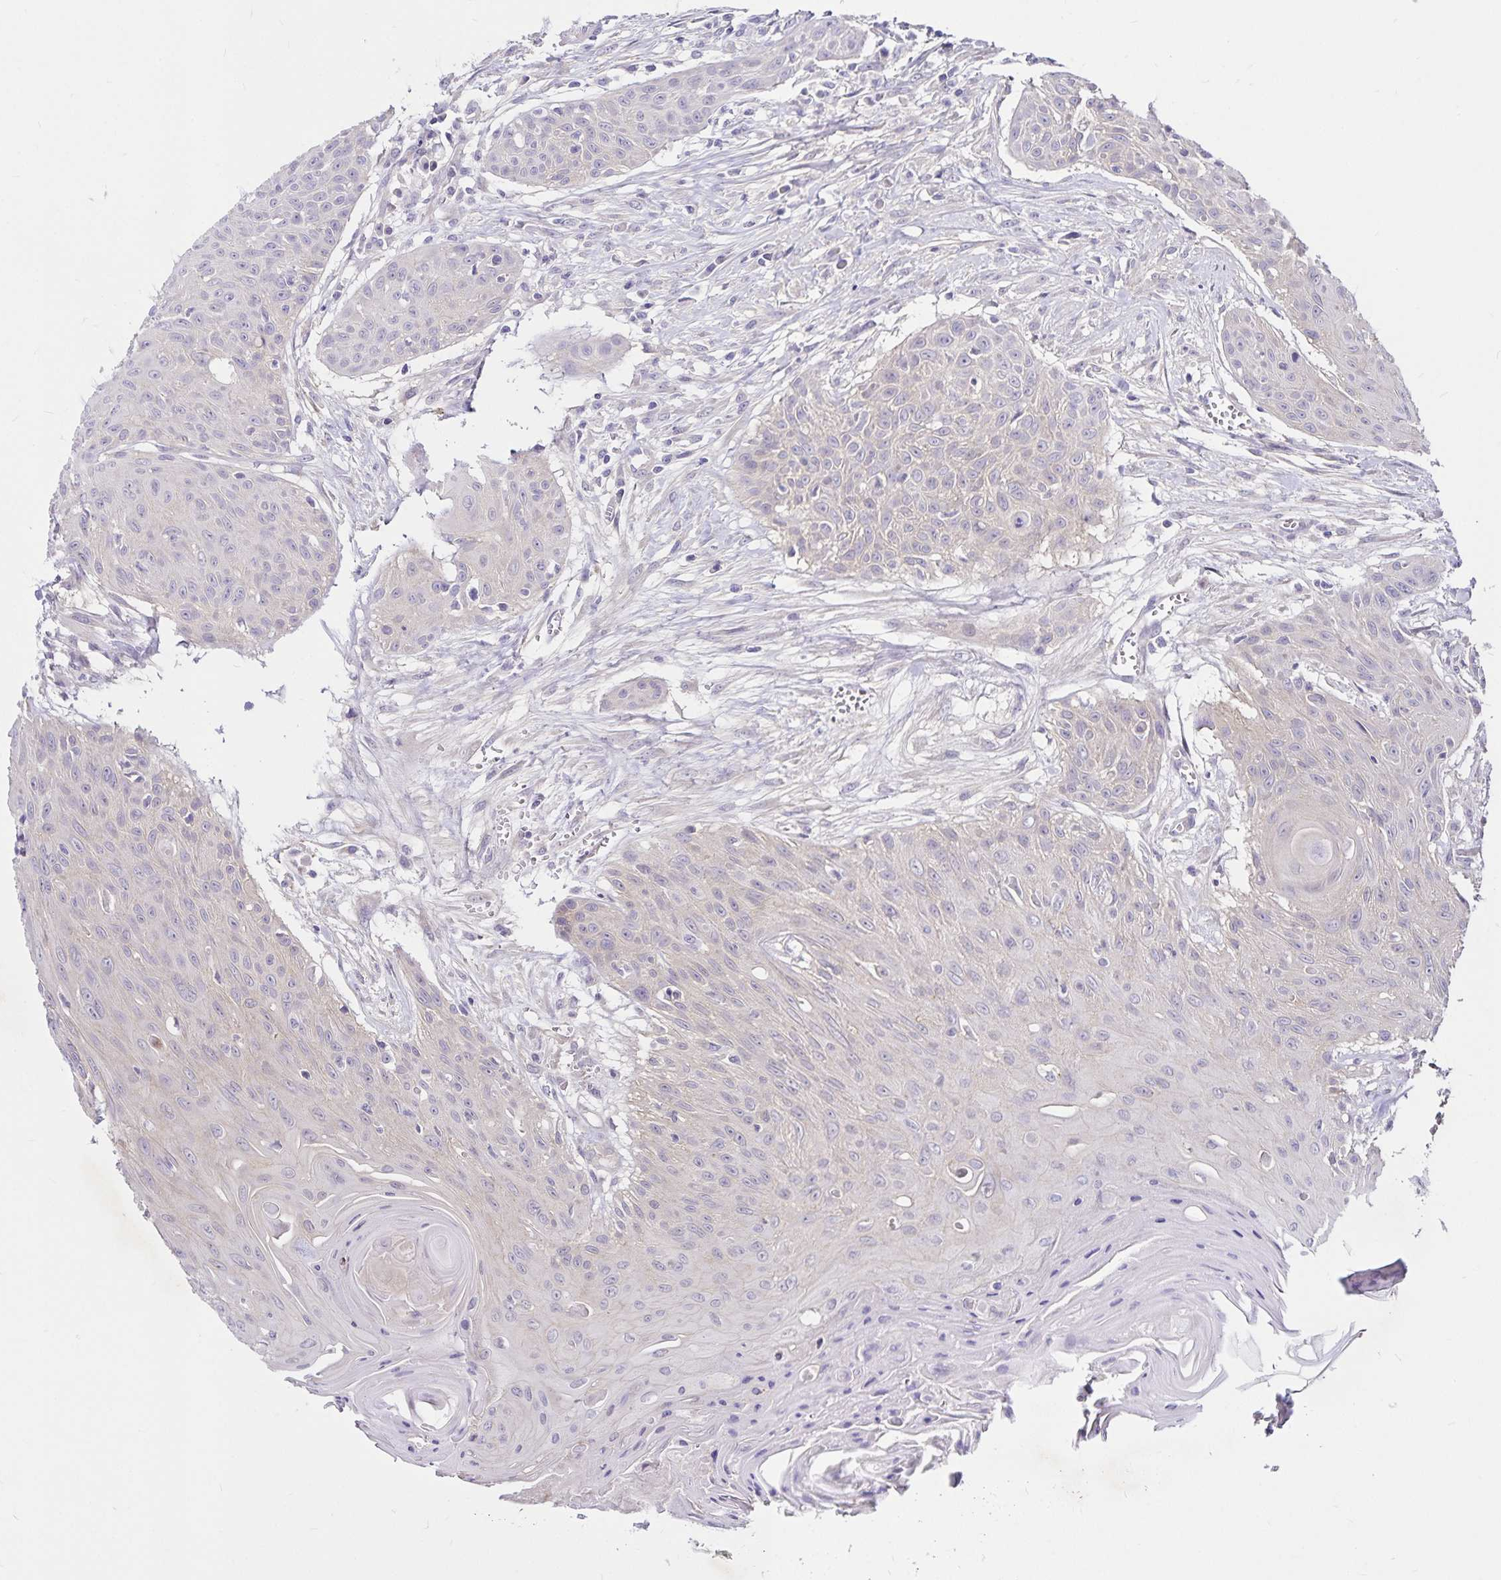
{"staining": {"intensity": "negative", "quantity": "none", "location": "none"}, "tissue": "head and neck cancer", "cell_type": "Tumor cells", "image_type": "cancer", "snomed": [{"axis": "morphology", "description": "Squamous cell carcinoma, NOS"}, {"axis": "topography", "description": "Lymph node"}, {"axis": "topography", "description": "Salivary gland"}, {"axis": "topography", "description": "Head-Neck"}], "caption": "Immunohistochemistry (IHC) of head and neck cancer demonstrates no positivity in tumor cells.", "gene": "GNG12", "patient": {"sex": "female", "age": 74}}